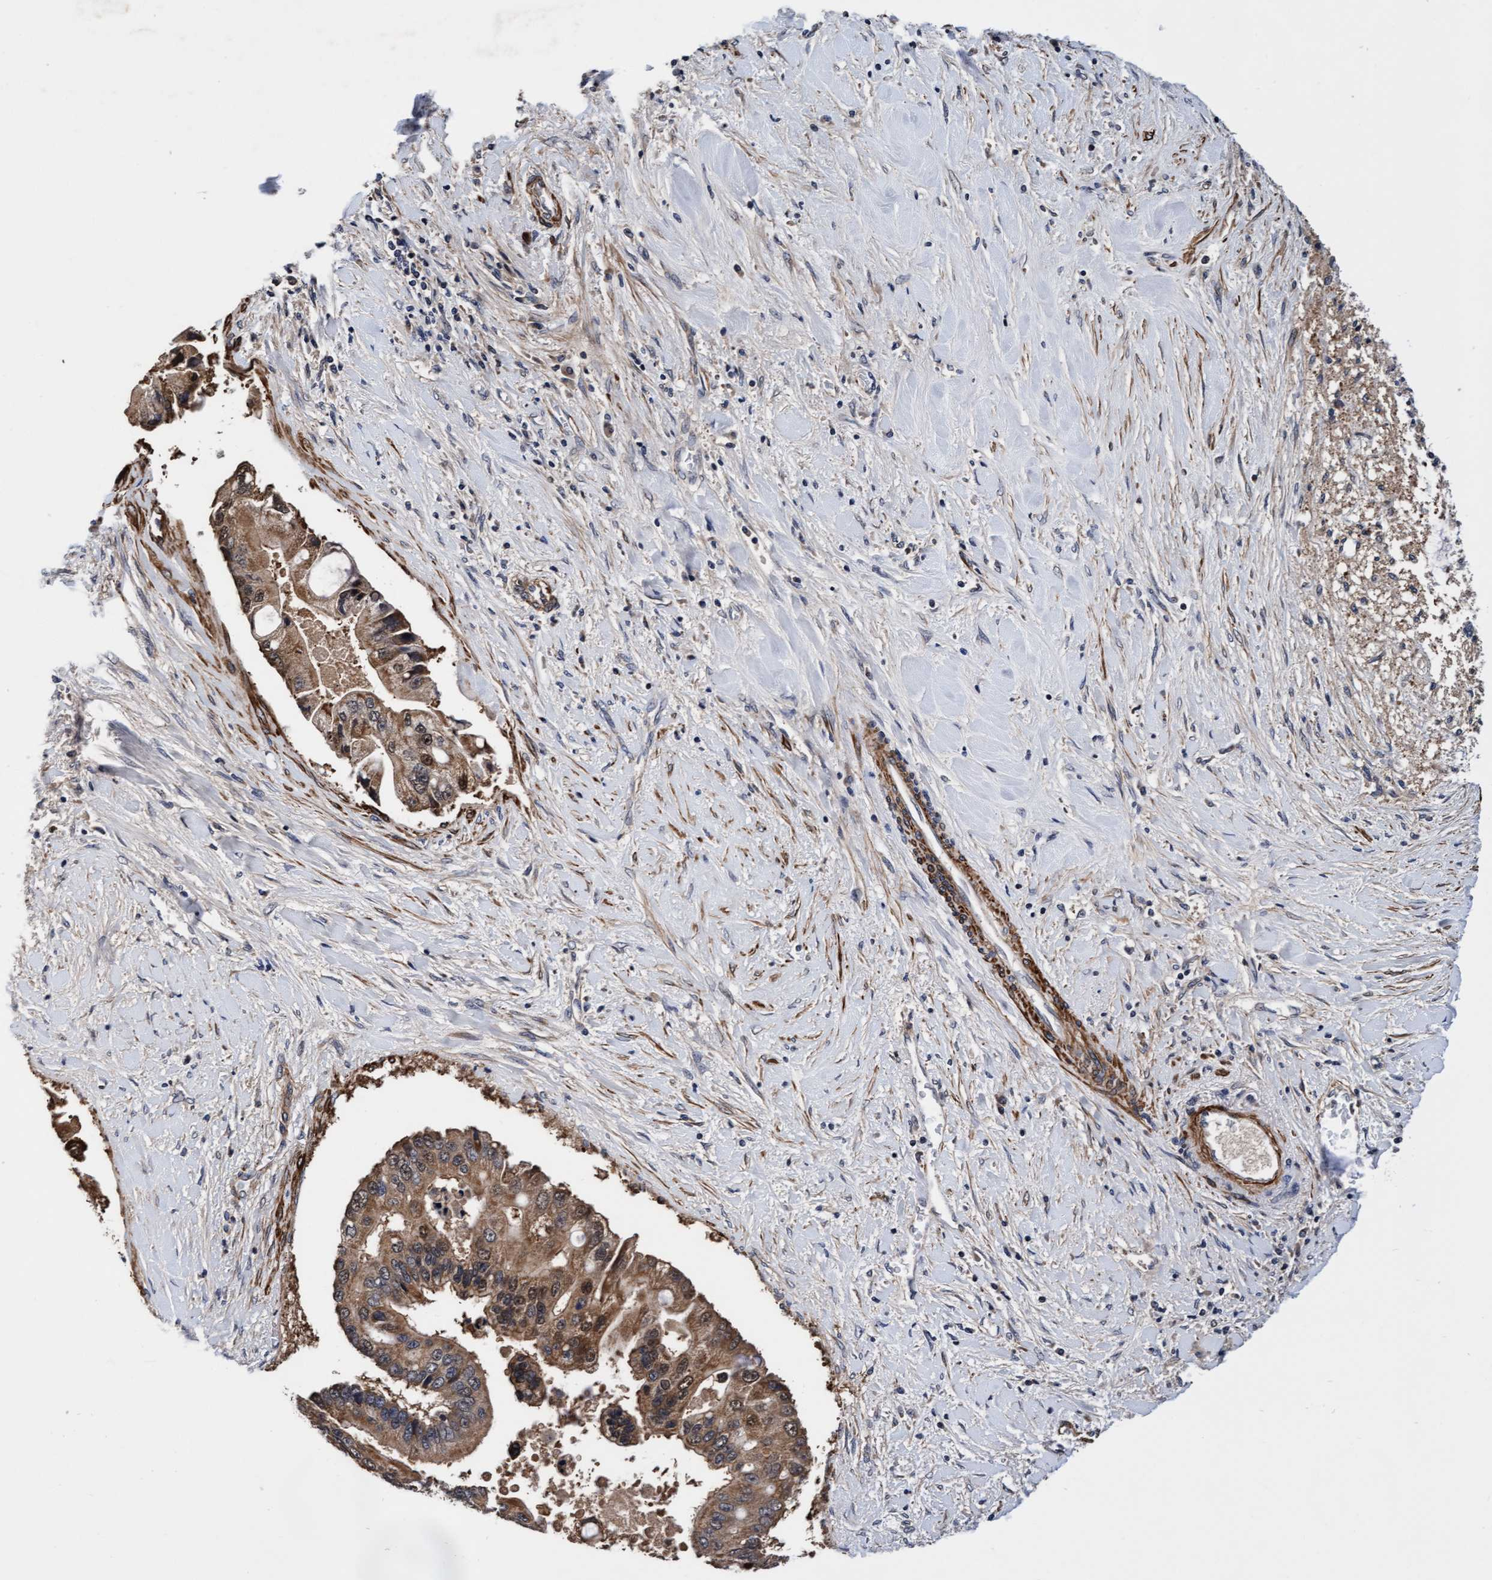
{"staining": {"intensity": "moderate", "quantity": ">75%", "location": "cytoplasmic/membranous,nuclear"}, "tissue": "liver cancer", "cell_type": "Tumor cells", "image_type": "cancer", "snomed": [{"axis": "morphology", "description": "Cholangiocarcinoma"}, {"axis": "topography", "description": "Liver"}], "caption": "Protein positivity by IHC displays moderate cytoplasmic/membranous and nuclear positivity in approximately >75% of tumor cells in cholangiocarcinoma (liver). The staining was performed using DAB (3,3'-diaminobenzidine), with brown indicating positive protein expression. Nuclei are stained blue with hematoxylin.", "gene": "EFCAB13", "patient": {"sex": "male", "age": 50}}